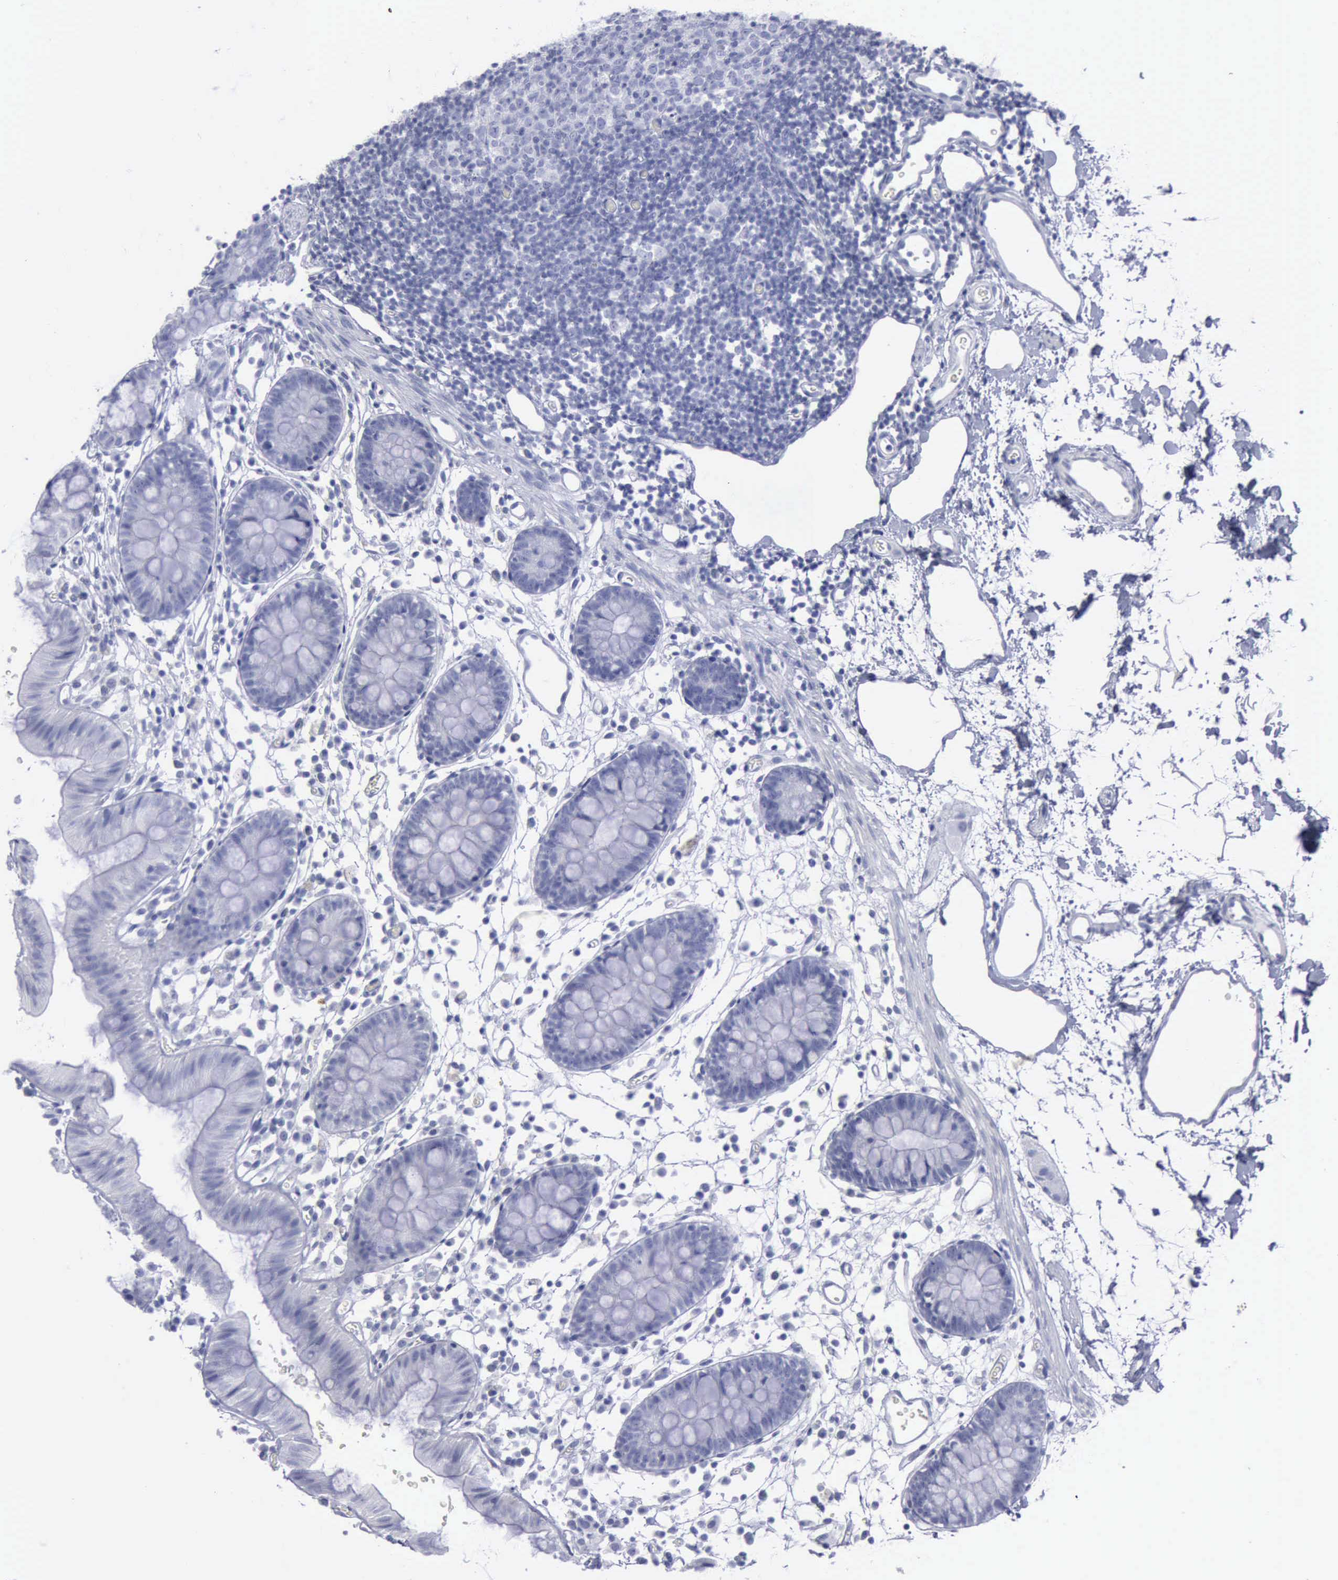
{"staining": {"intensity": "negative", "quantity": "none", "location": "none"}, "tissue": "colon", "cell_type": "Endothelial cells", "image_type": "normal", "snomed": [{"axis": "morphology", "description": "Normal tissue, NOS"}, {"axis": "topography", "description": "Colon"}], "caption": "Immunohistochemistry photomicrograph of benign colon: colon stained with DAB shows no significant protein staining in endothelial cells. Brightfield microscopy of immunohistochemistry stained with DAB (3,3'-diaminobenzidine) (brown) and hematoxylin (blue), captured at high magnification.", "gene": "KRT13", "patient": {"sex": "male", "age": 14}}